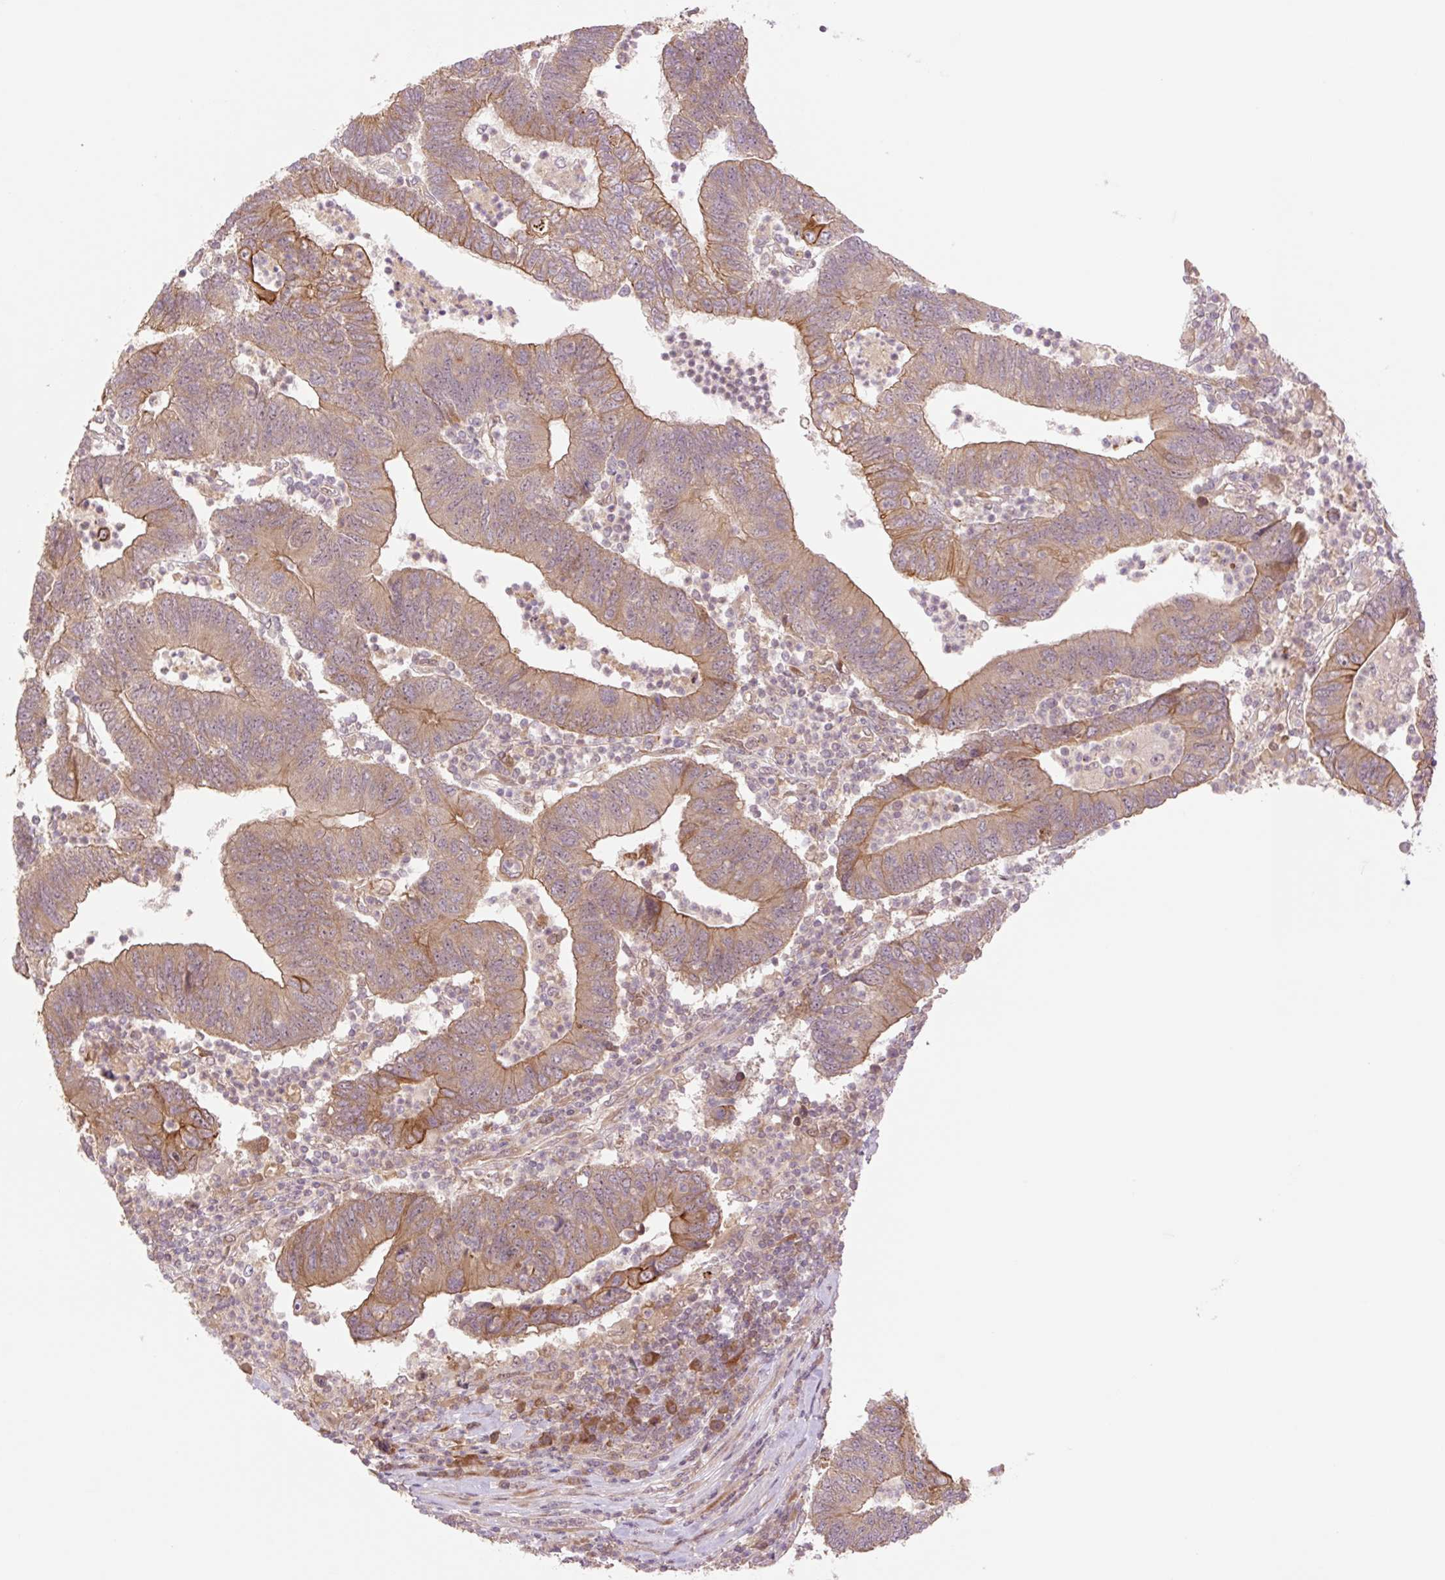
{"staining": {"intensity": "moderate", "quantity": ">75%", "location": "cytoplasmic/membranous"}, "tissue": "colorectal cancer", "cell_type": "Tumor cells", "image_type": "cancer", "snomed": [{"axis": "morphology", "description": "Adenocarcinoma, NOS"}, {"axis": "topography", "description": "Colon"}], "caption": "Immunohistochemistry histopathology image of neoplastic tissue: human adenocarcinoma (colorectal) stained using IHC displays medium levels of moderate protein expression localized specifically in the cytoplasmic/membranous of tumor cells, appearing as a cytoplasmic/membranous brown color.", "gene": "YJU2B", "patient": {"sex": "female", "age": 48}}